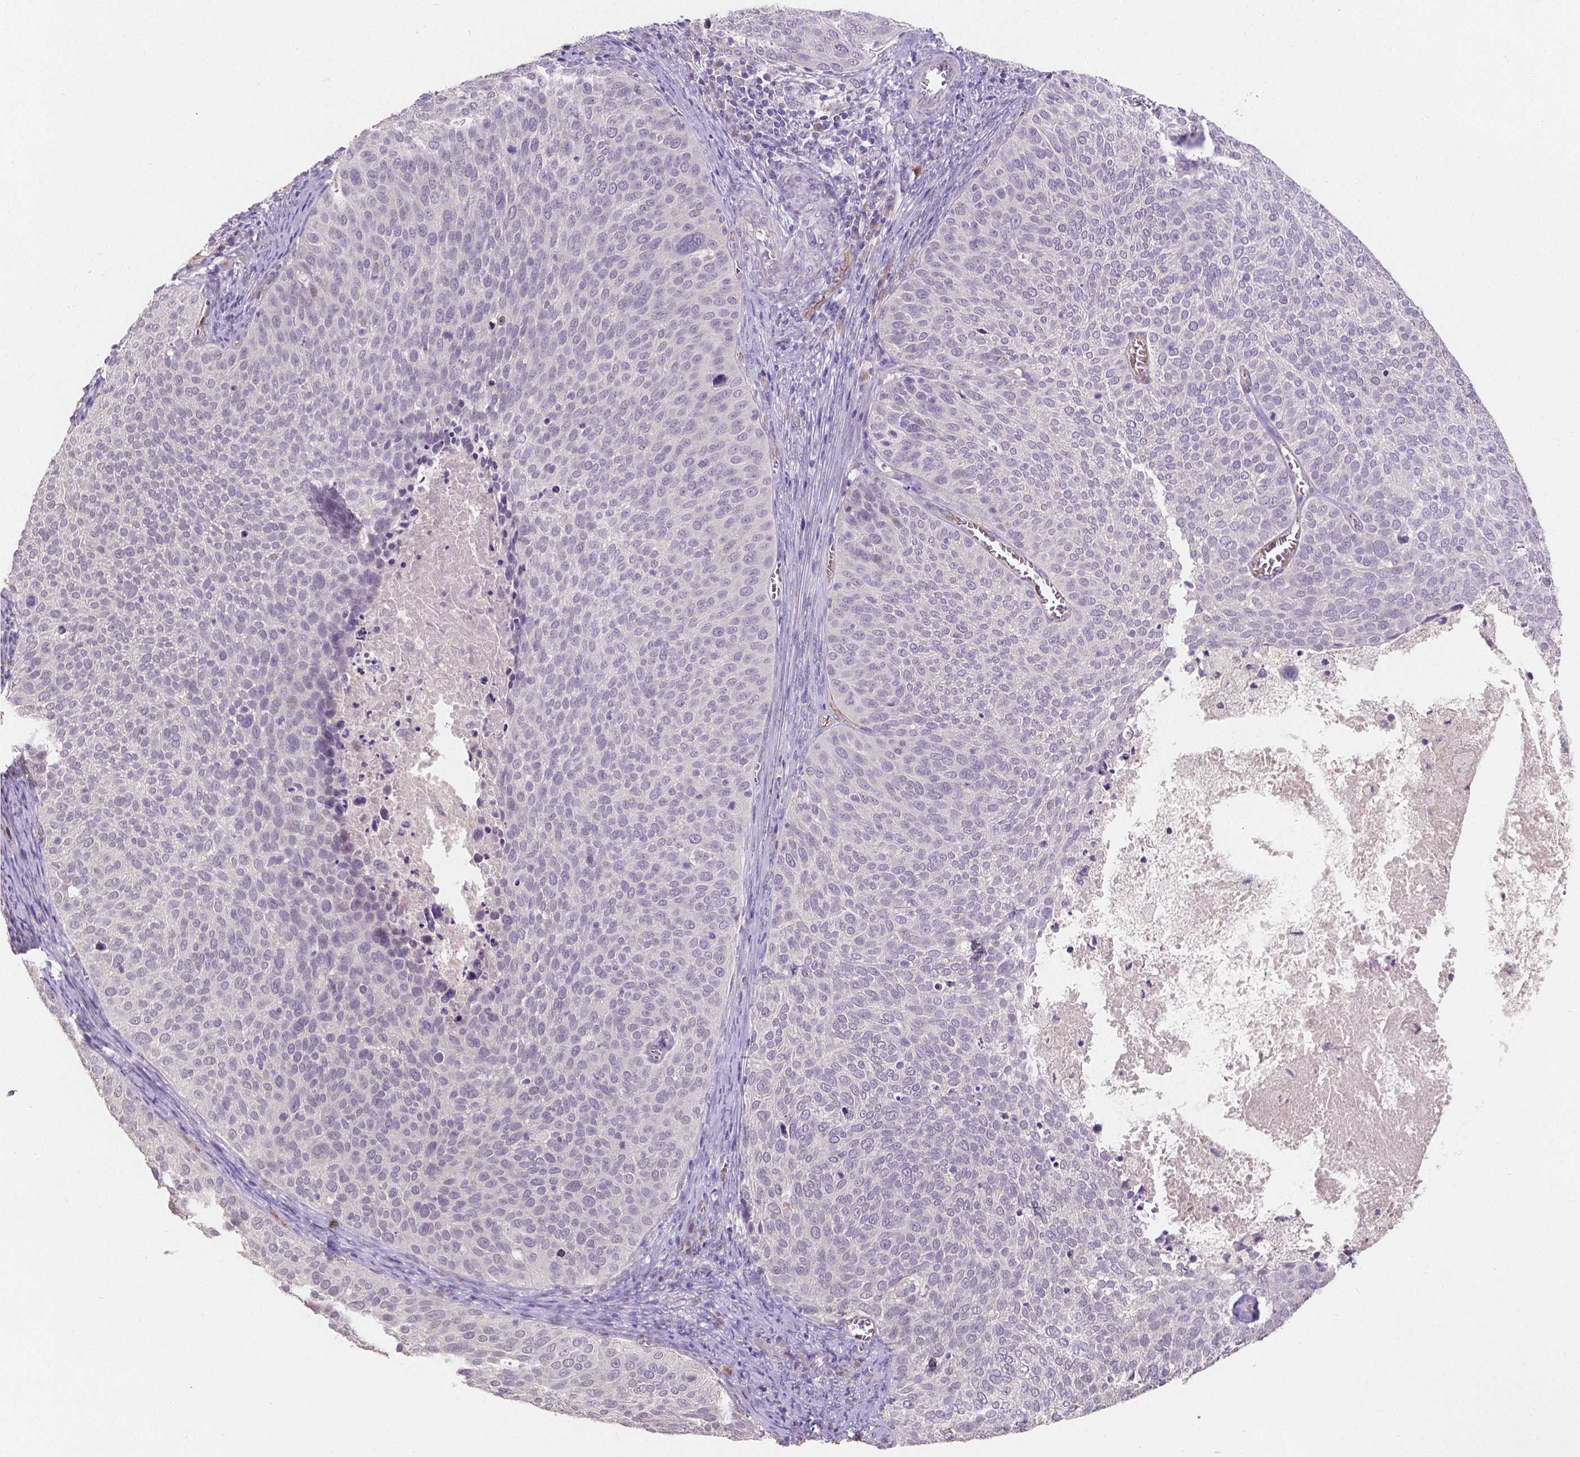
{"staining": {"intensity": "negative", "quantity": "none", "location": "none"}, "tissue": "cervical cancer", "cell_type": "Tumor cells", "image_type": "cancer", "snomed": [{"axis": "morphology", "description": "Squamous cell carcinoma, NOS"}, {"axis": "topography", "description": "Cervix"}], "caption": "DAB immunohistochemical staining of cervical cancer shows no significant positivity in tumor cells.", "gene": "ELAVL2", "patient": {"sex": "female", "age": 39}}